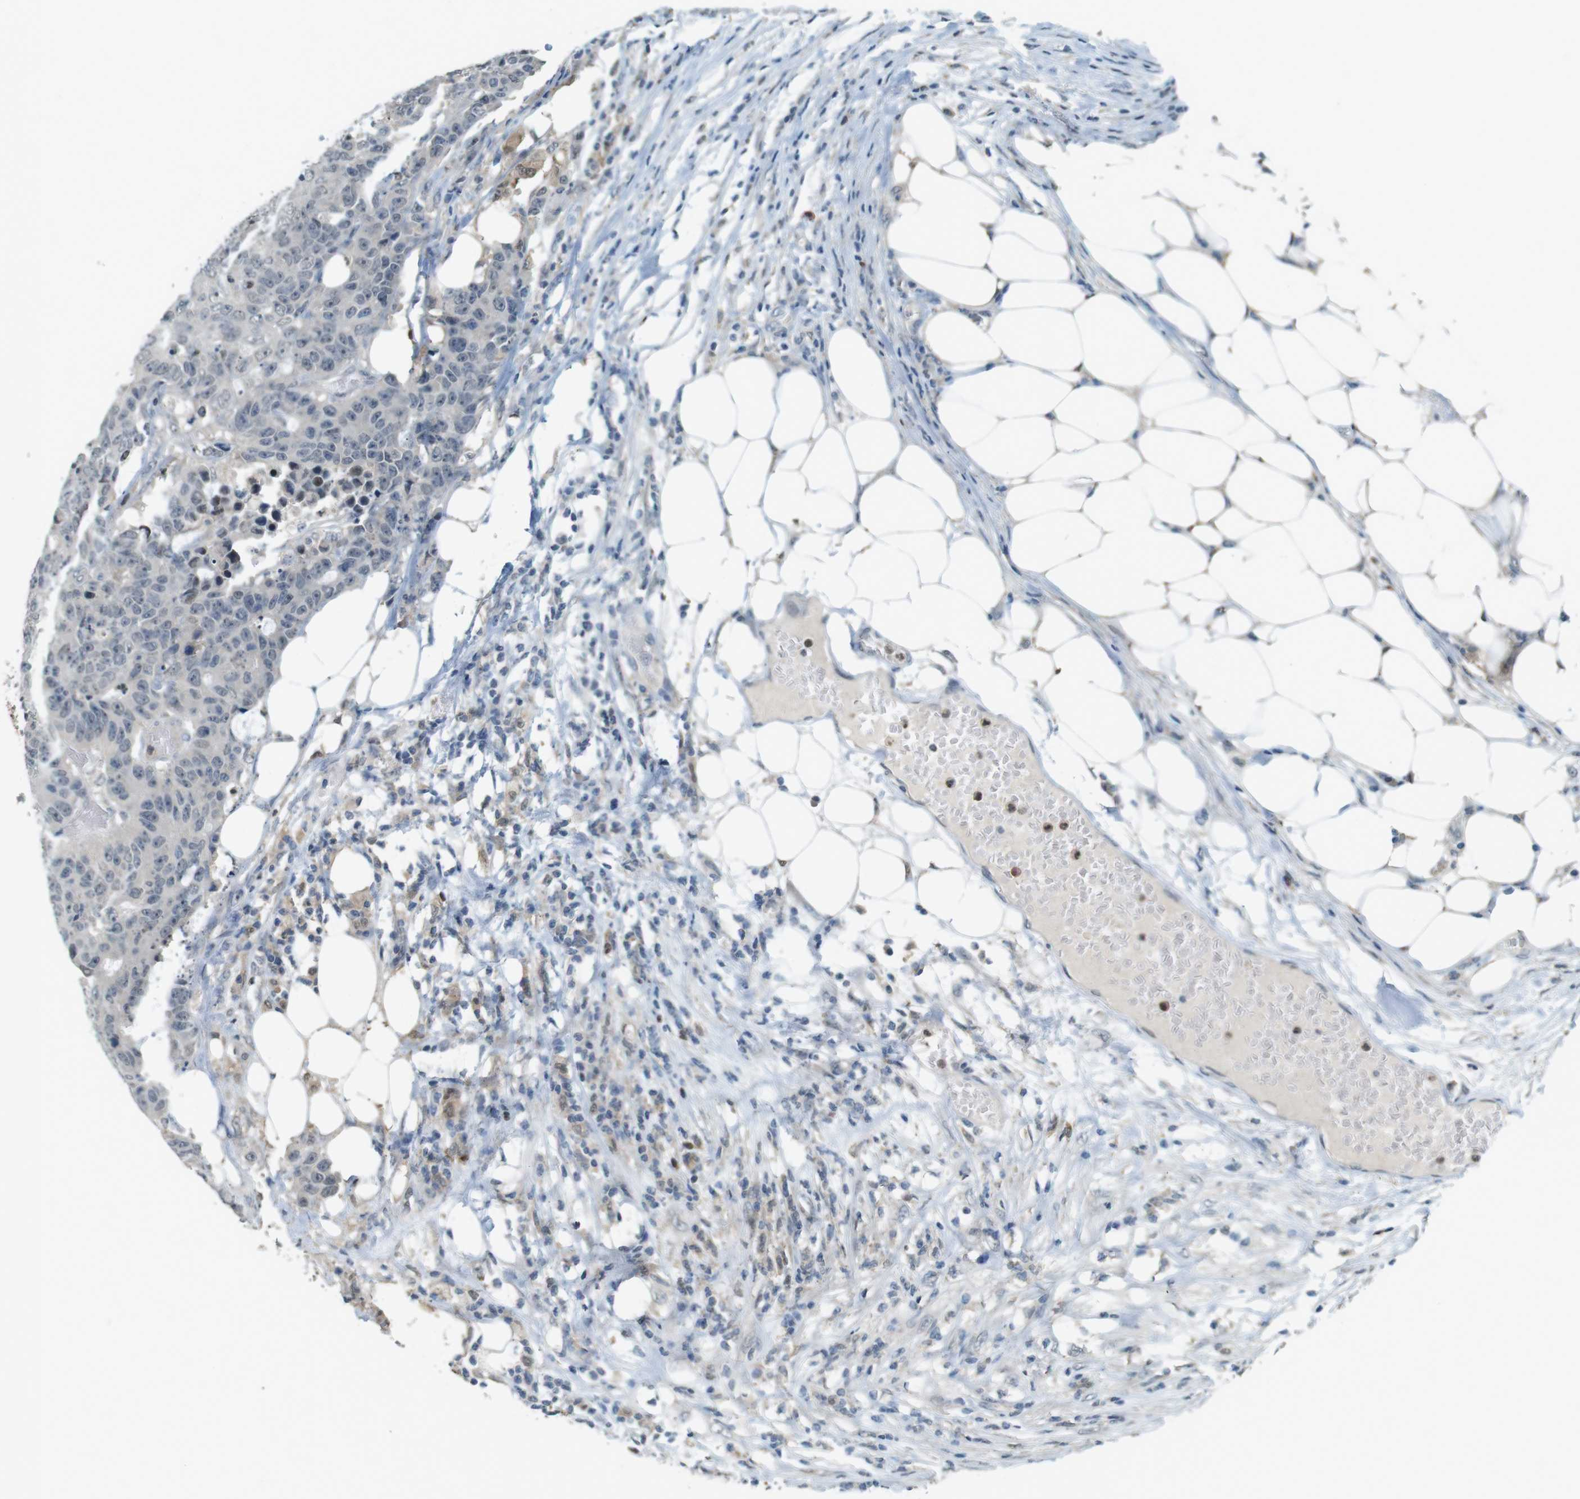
{"staining": {"intensity": "negative", "quantity": "none", "location": "none"}, "tissue": "colorectal cancer", "cell_type": "Tumor cells", "image_type": "cancer", "snomed": [{"axis": "morphology", "description": "Adenocarcinoma, NOS"}, {"axis": "topography", "description": "Colon"}], "caption": "A high-resolution micrograph shows immunohistochemistry (IHC) staining of colorectal cancer (adenocarcinoma), which shows no significant expression in tumor cells.", "gene": "CDK14", "patient": {"sex": "female", "age": 86}}